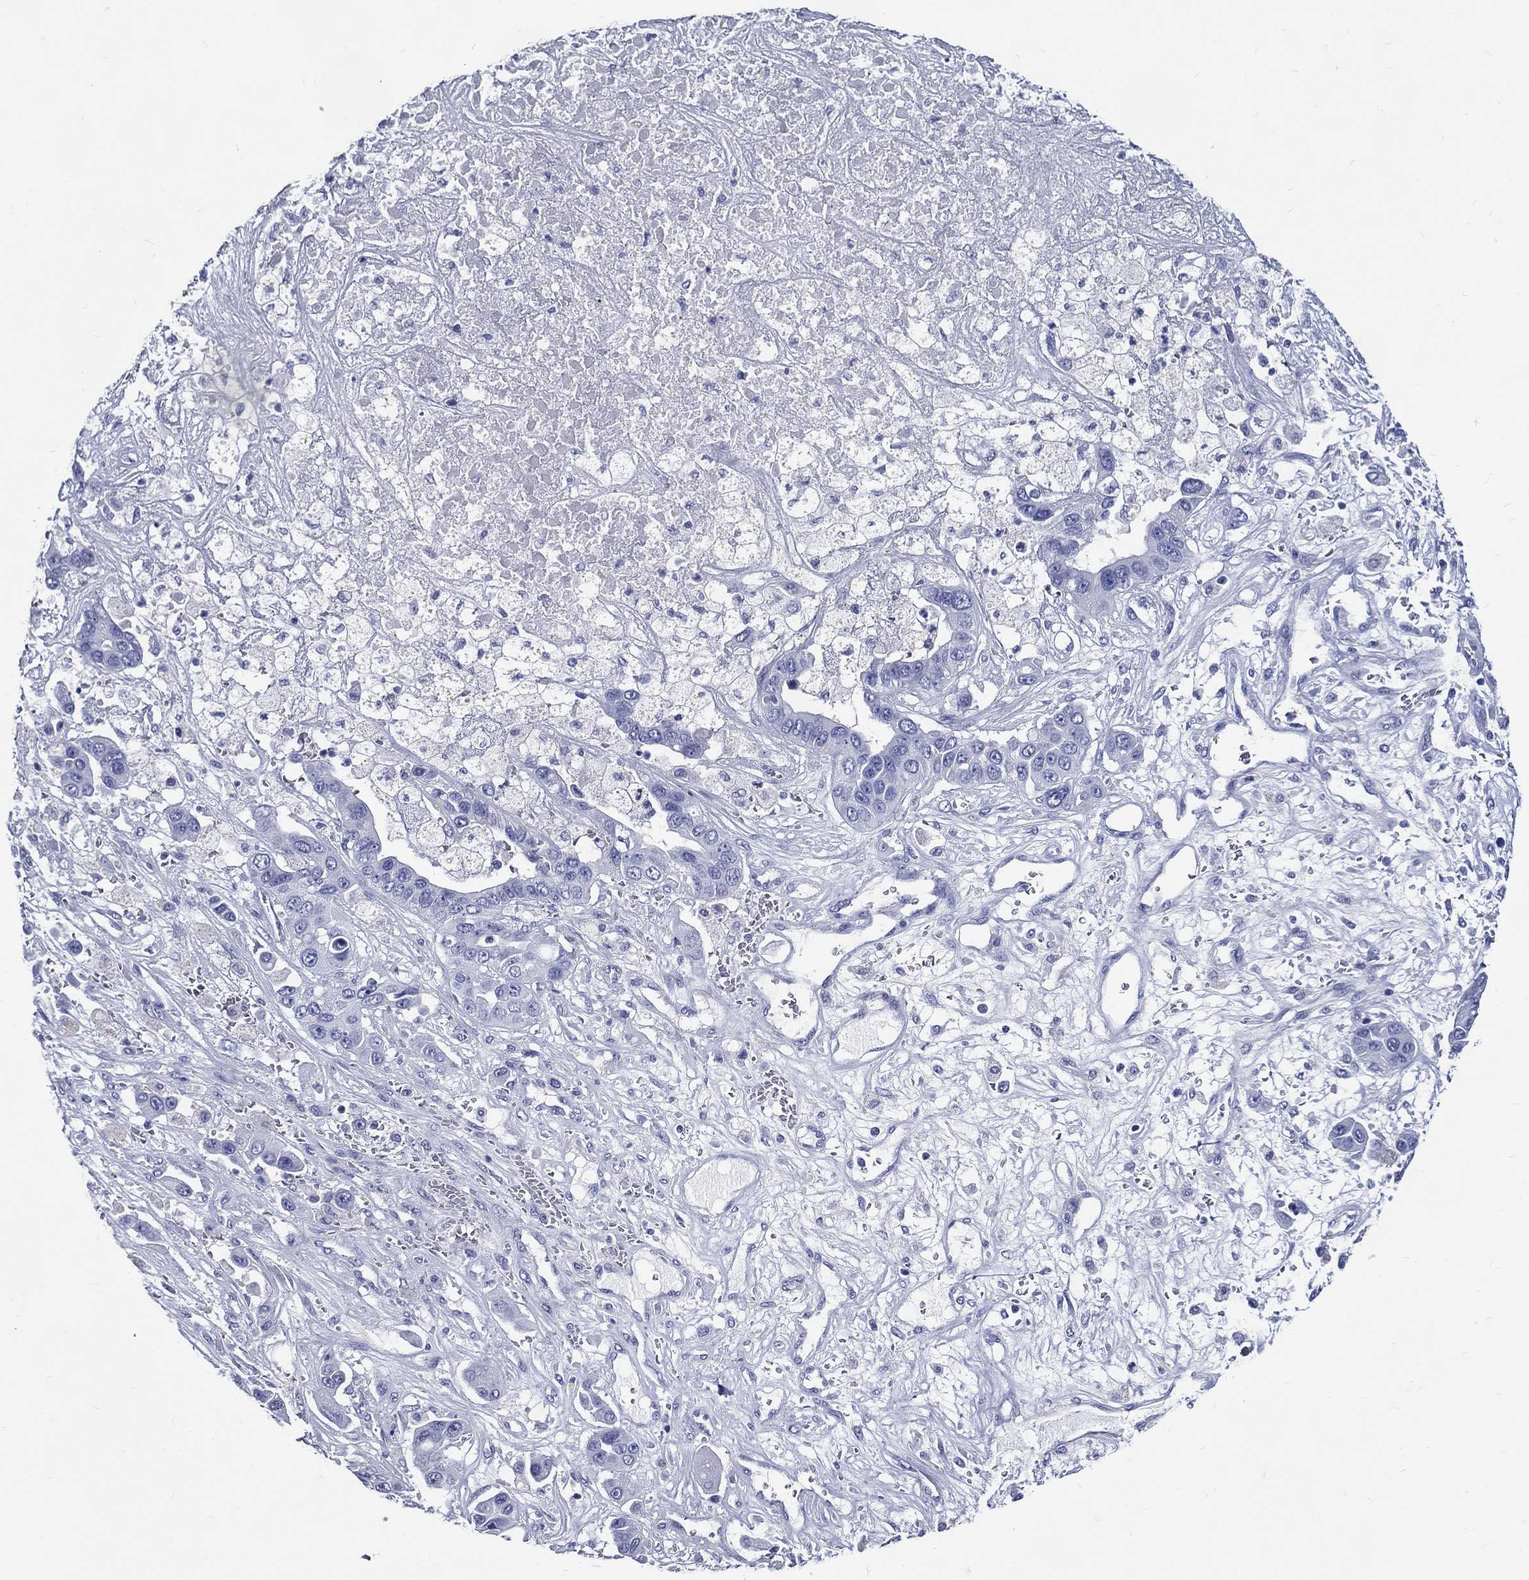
{"staining": {"intensity": "negative", "quantity": "none", "location": "none"}, "tissue": "liver cancer", "cell_type": "Tumor cells", "image_type": "cancer", "snomed": [{"axis": "morphology", "description": "Cholangiocarcinoma"}, {"axis": "topography", "description": "Liver"}], "caption": "DAB immunohistochemical staining of liver cancer shows no significant positivity in tumor cells.", "gene": "ACE2", "patient": {"sex": "female", "age": 52}}